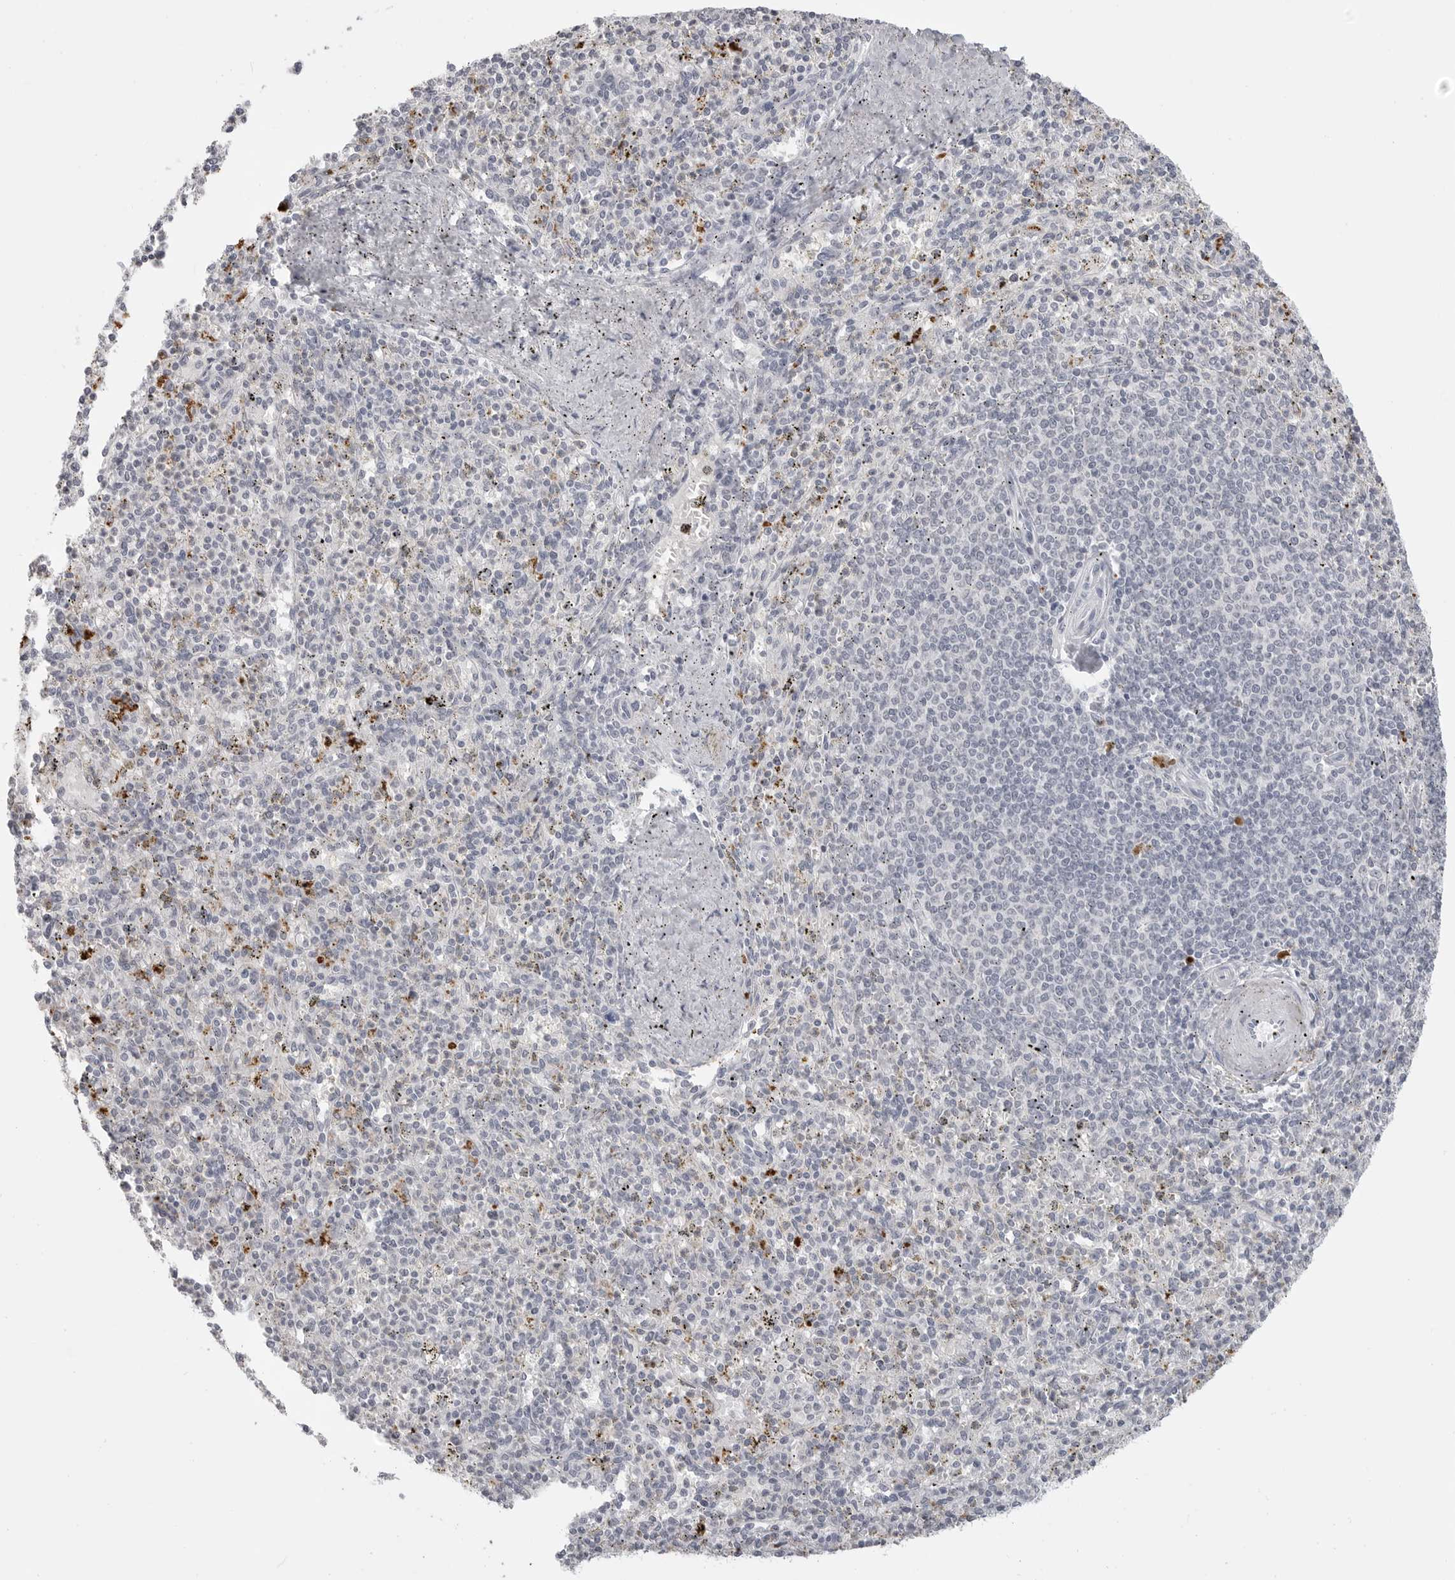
{"staining": {"intensity": "negative", "quantity": "none", "location": "none"}, "tissue": "spleen", "cell_type": "Cells in red pulp", "image_type": "normal", "snomed": [{"axis": "morphology", "description": "Normal tissue, NOS"}, {"axis": "topography", "description": "Spleen"}], "caption": "Immunohistochemistry of unremarkable spleen displays no staining in cells in red pulp. The staining was performed using DAB (3,3'-diaminobenzidine) to visualize the protein expression in brown, while the nuclei were stained in blue with hematoxylin (Magnification: 20x).", "gene": "PRSS1", "patient": {"sex": "male", "age": 72}}